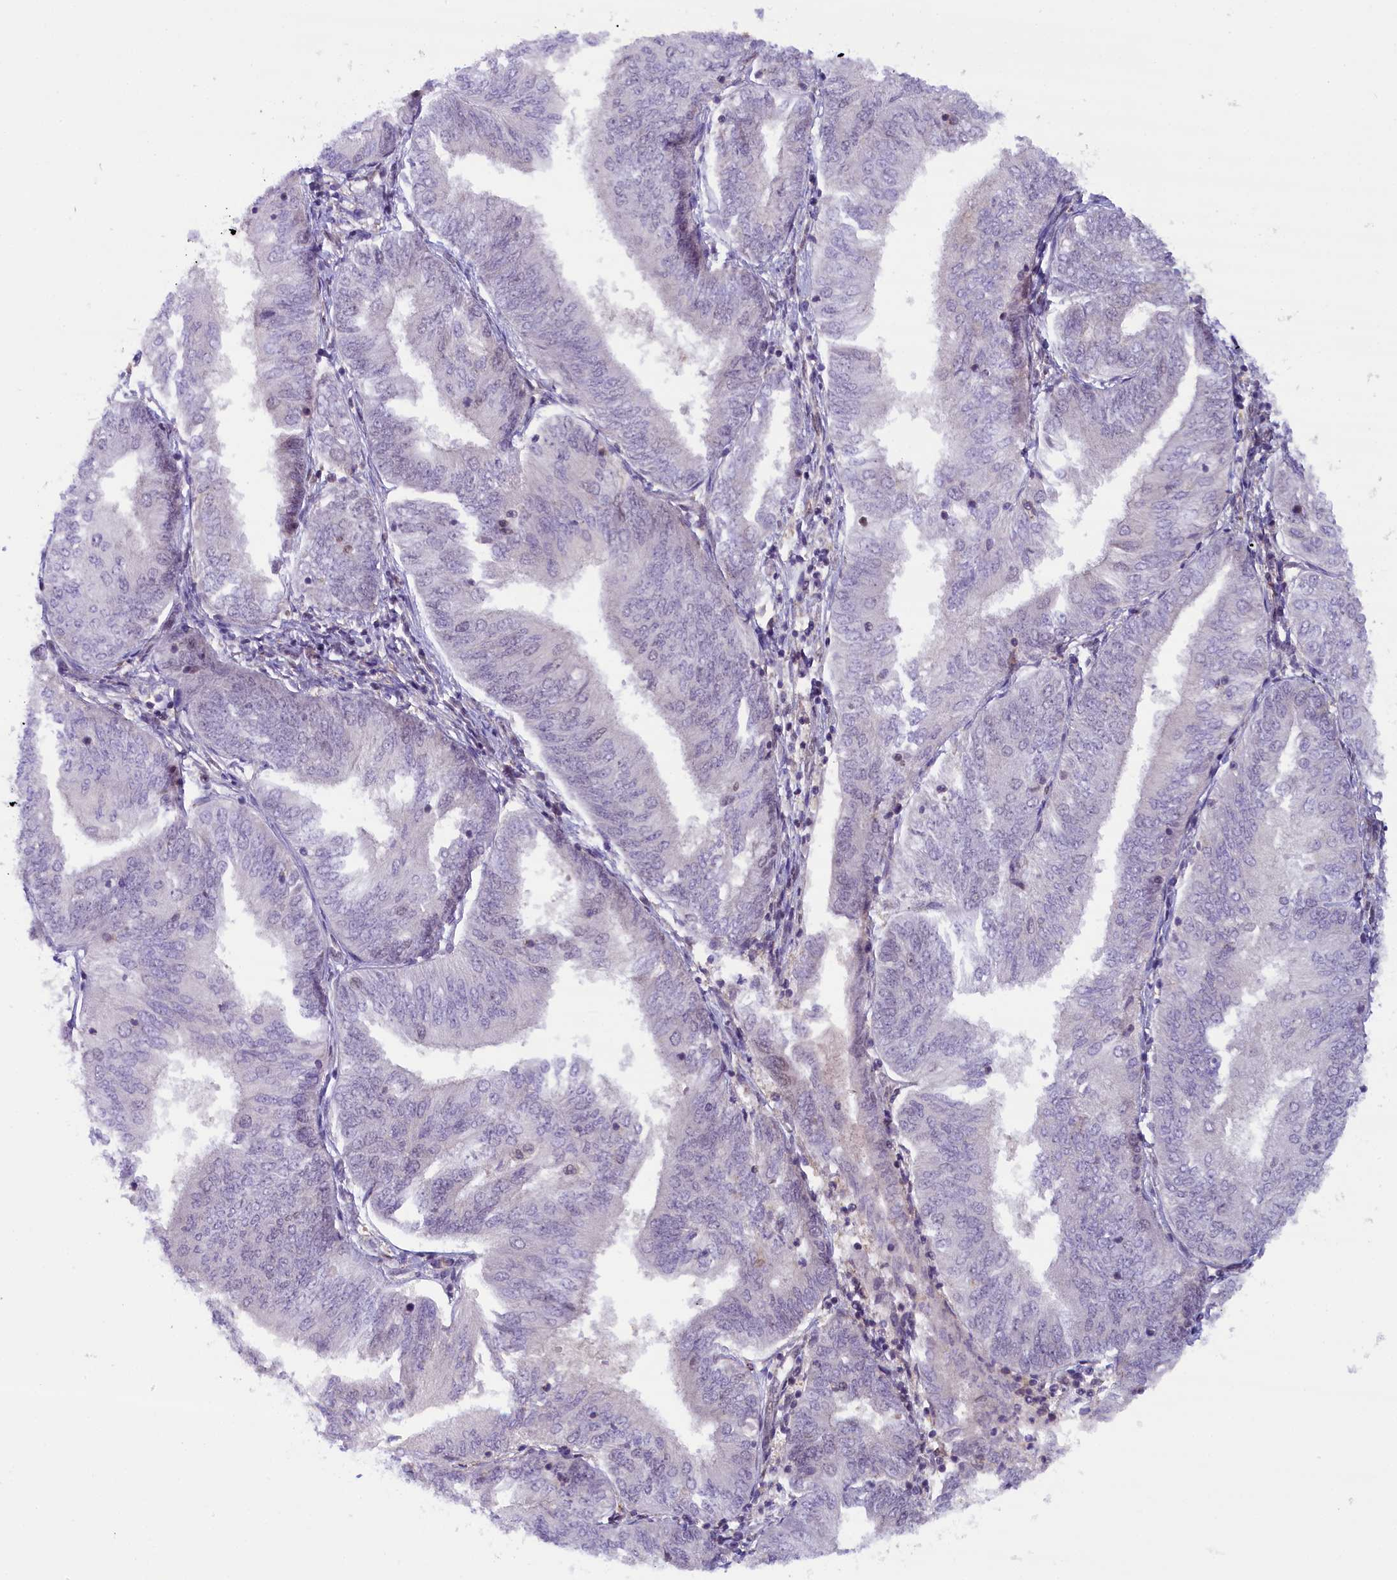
{"staining": {"intensity": "negative", "quantity": "none", "location": "none"}, "tissue": "endometrial cancer", "cell_type": "Tumor cells", "image_type": "cancer", "snomed": [{"axis": "morphology", "description": "Adenocarcinoma, NOS"}, {"axis": "topography", "description": "Endometrium"}], "caption": "This is an immunohistochemistry (IHC) photomicrograph of endometrial adenocarcinoma. There is no positivity in tumor cells.", "gene": "FCHO1", "patient": {"sex": "female", "age": 58}}